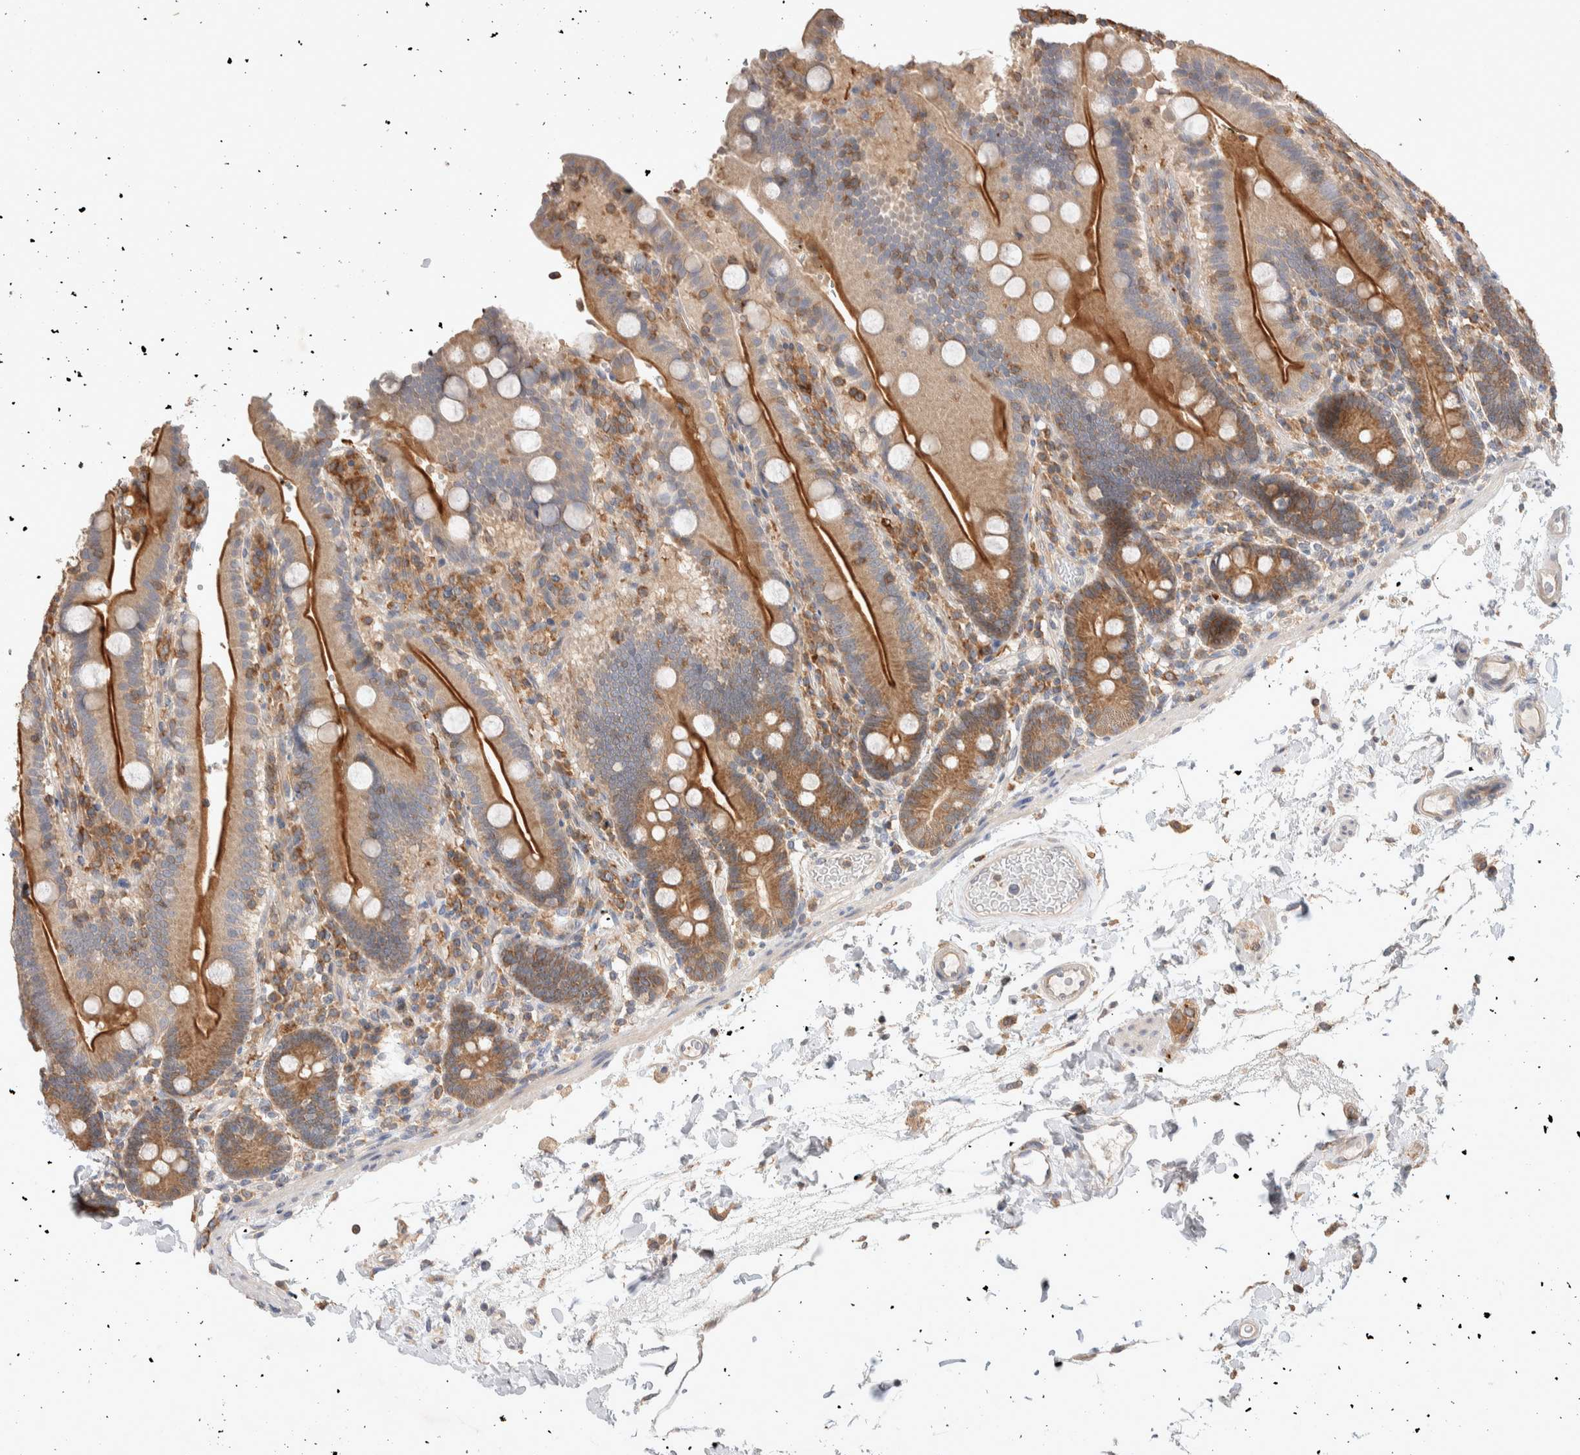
{"staining": {"intensity": "moderate", "quantity": ">75%", "location": "cytoplasmic/membranous"}, "tissue": "duodenum", "cell_type": "Glandular cells", "image_type": "normal", "snomed": [{"axis": "morphology", "description": "Normal tissue, NOS"}, {"axis": "topography", "description": "Small intestine, NOS"}], "caption": "A medium amount of moderate cytoplasmic/membranous positivity is identified in approximately >75% of glandular cells in benign duodenum.", "gene": "DEPTOR", "patient": {"sex": "female", "age": 71}}